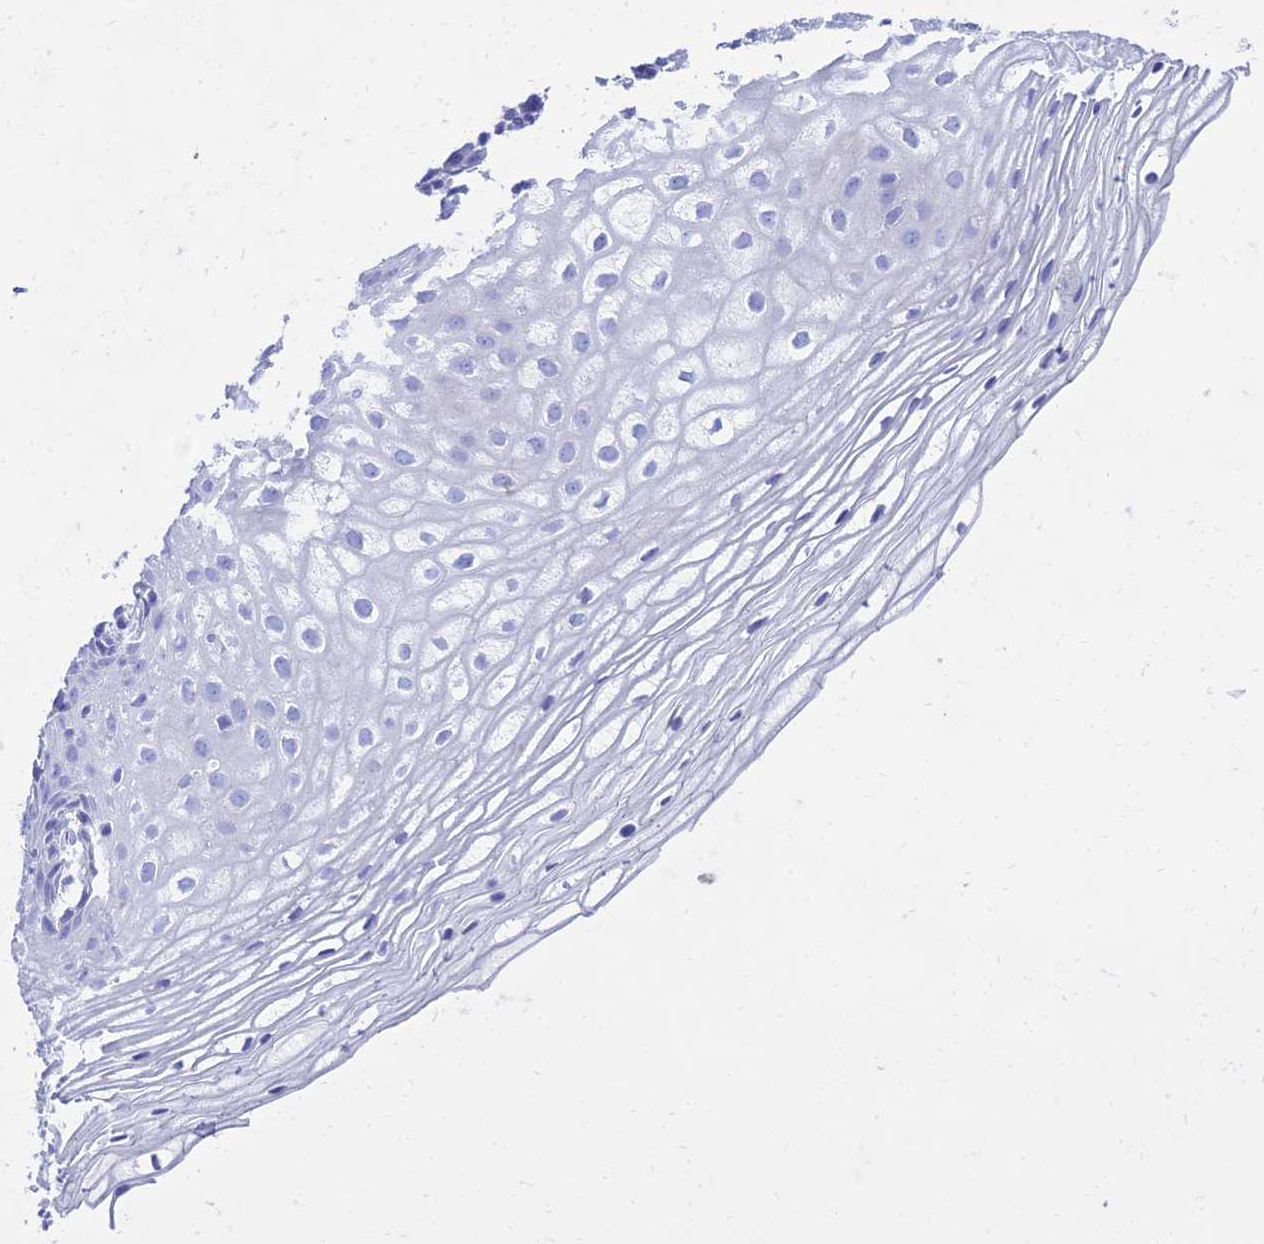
{"staining": {"intensity": "negative", "quantity": "none", "location": "none"}, "tissue": "vagina", "cell_type": "Squamous epithelial cells", "image_type": "normal", "snomed": [{"axis": "morphology", "description": "Normal tissue, NOS"}, {"axis": "topography", "description": "Vagina"}], "caption": "IHC histopathology image of benign vagina: human vagina stained with DAB reveals no significant protein staining in squamous epithelial cells. (Brightfield microscopy of DAB (3,3'-diaminobenzidine) immunohistochemistry at high magnification).", "gene": "TAC3", "patient": {"sex": "female", "age": 60}}